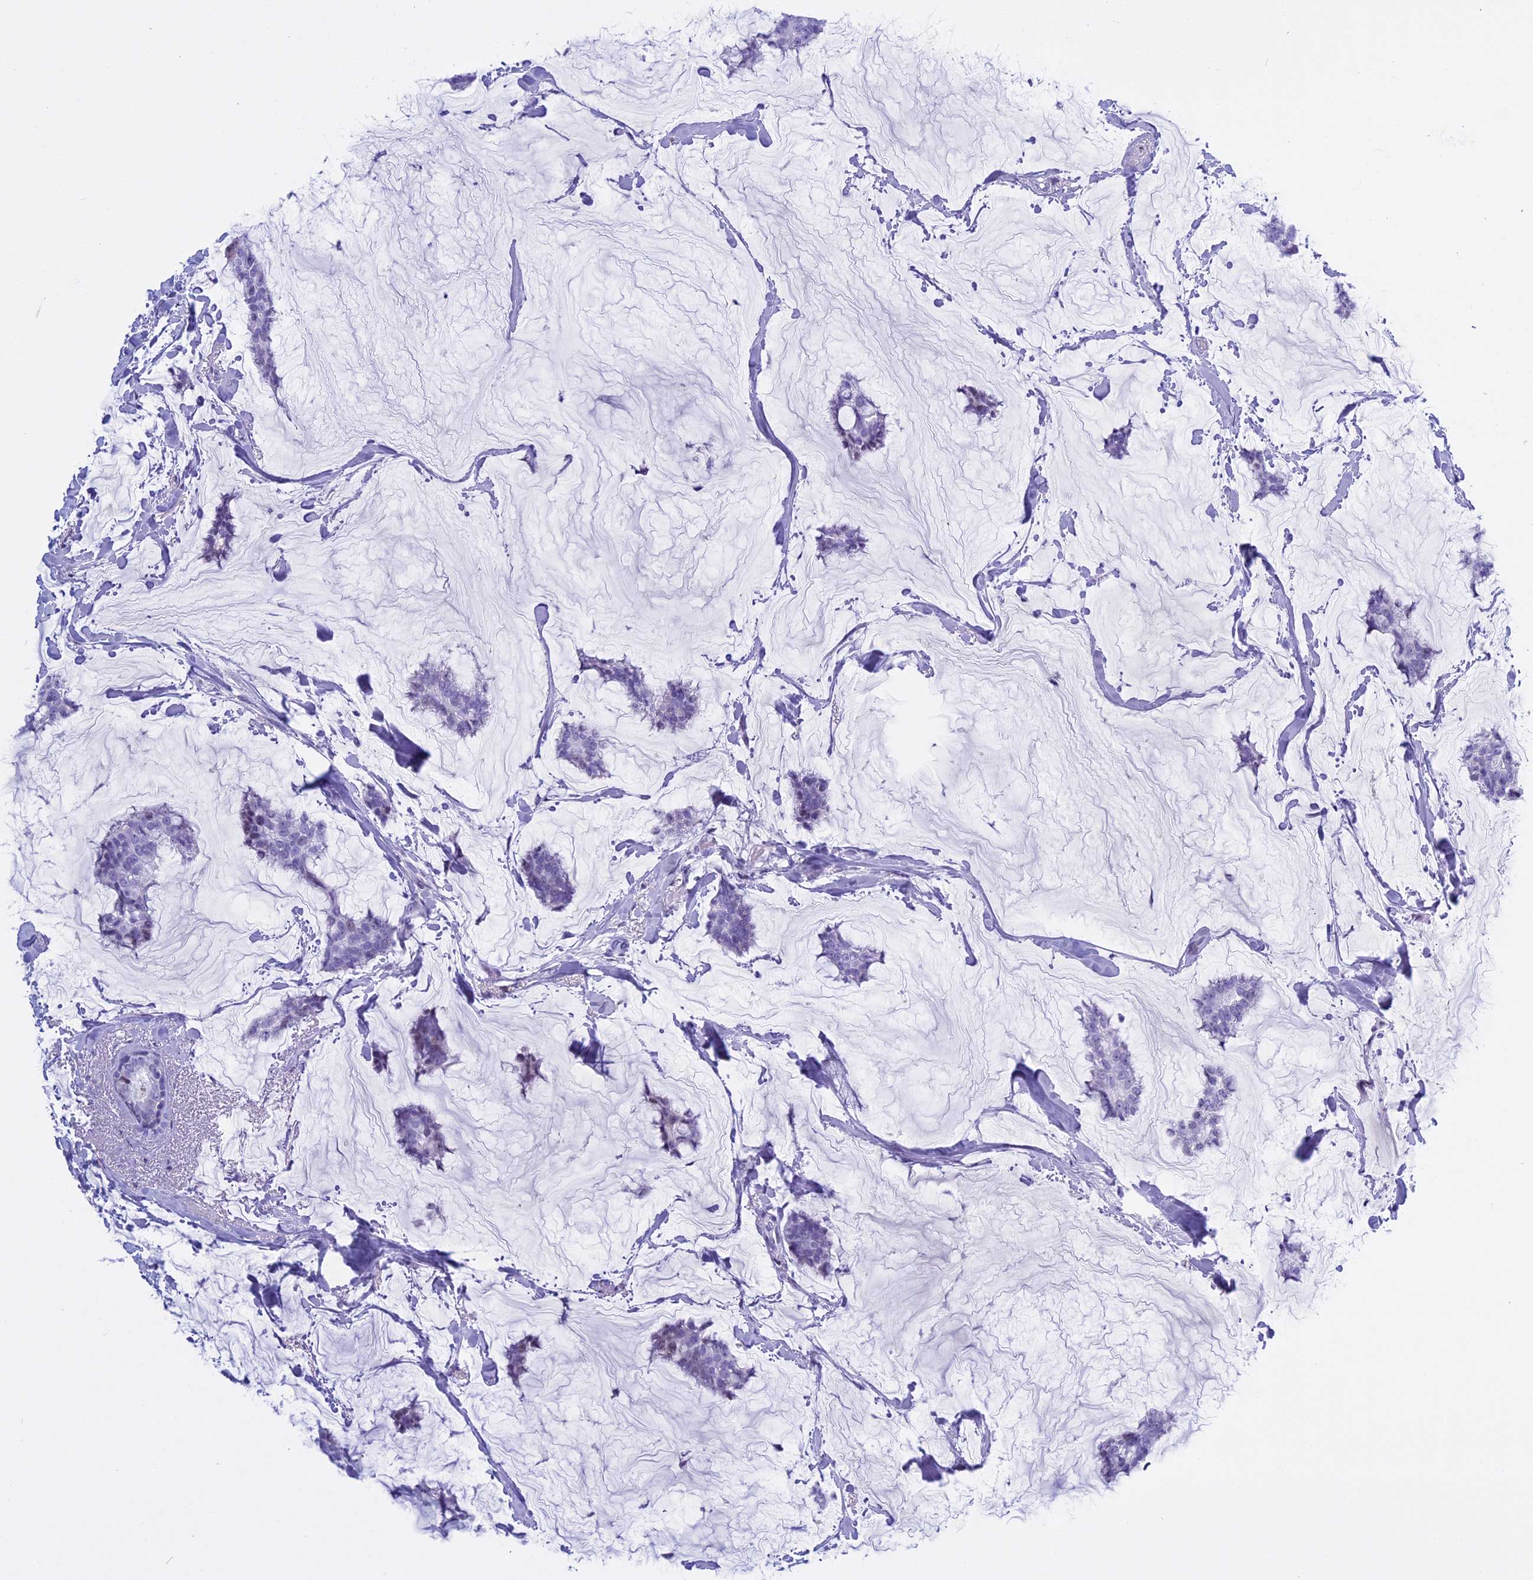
{"staining": {"intensity": "negative", "quantity": "none", "location": "none"}, "tissue": "breast cancer", "cell_type": "Tumor cells", "image_type": "cancer", "snomed": [{"axis": "morphology", "description": "Duct carcinoma"}, {"axis": "topography", "description": "Breast"}], "caption": "A high-resolution micrograph shows IHC staining of breast cancer (infiltrating ductal carcinoma), which reveals no significant positivity in tumor cells.", "gene": "KCTD21", "patient": {"sex": "female", "age": 93}}